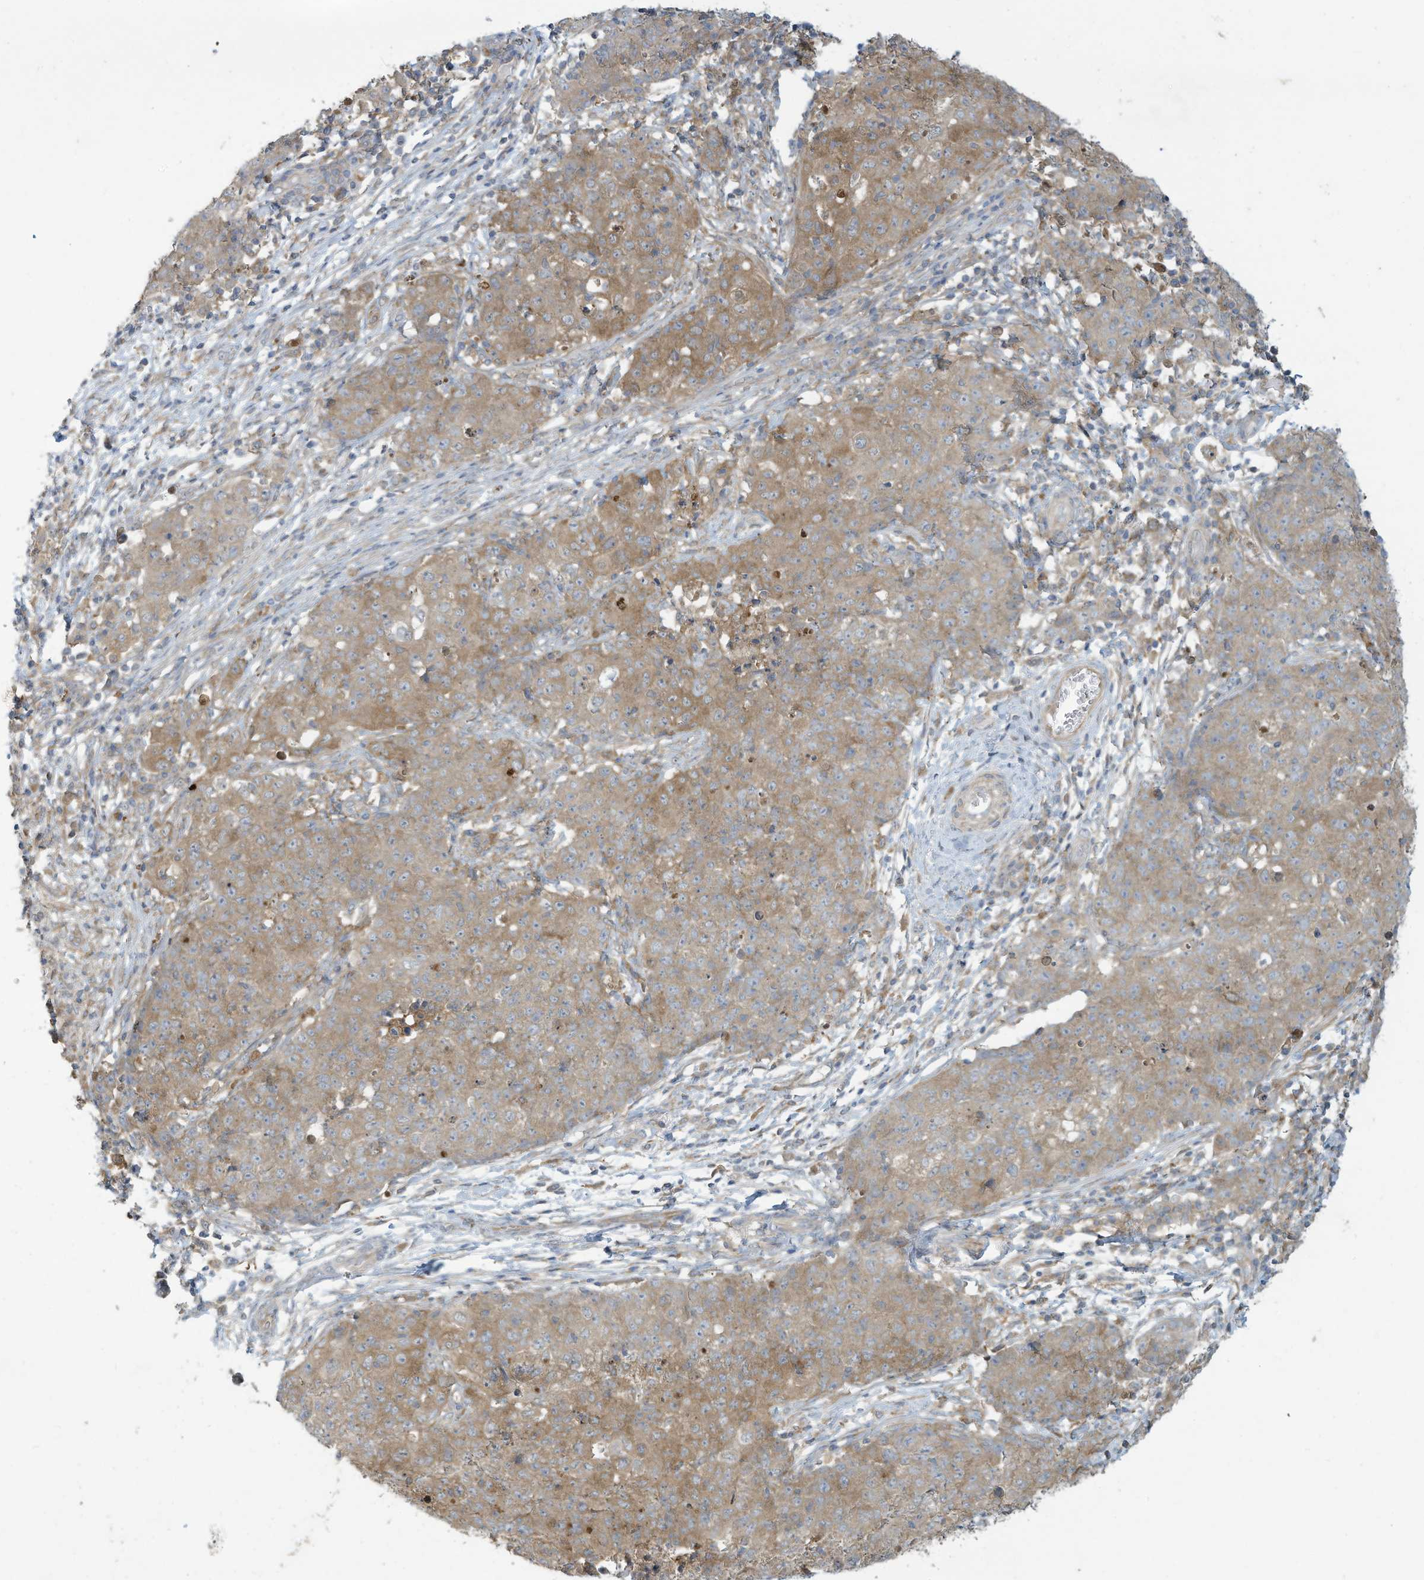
{"staining": {"intensity": "moderate", "quantity": ">75%", "location": "cytoplasmic/membranous"}, "tissue": "ovarian cancer", "cell_type": "Tumor cells", "image_type": "cancer", "snomed": [{"axis": "morphology", "description": "Carcinoma, endometroid"}, {"axis": "topography", "description": "Ovary"}], "caption": "Immunohistochemistry (IHC) micrograph of human ovarian cancer stained for a protein (brown), which displays medium levels of moderate cytoplasmic/membranous staining in about >75% of tumor cells.", "gene": "ADI1", "patient": {"sex": "female", "age": 42}}